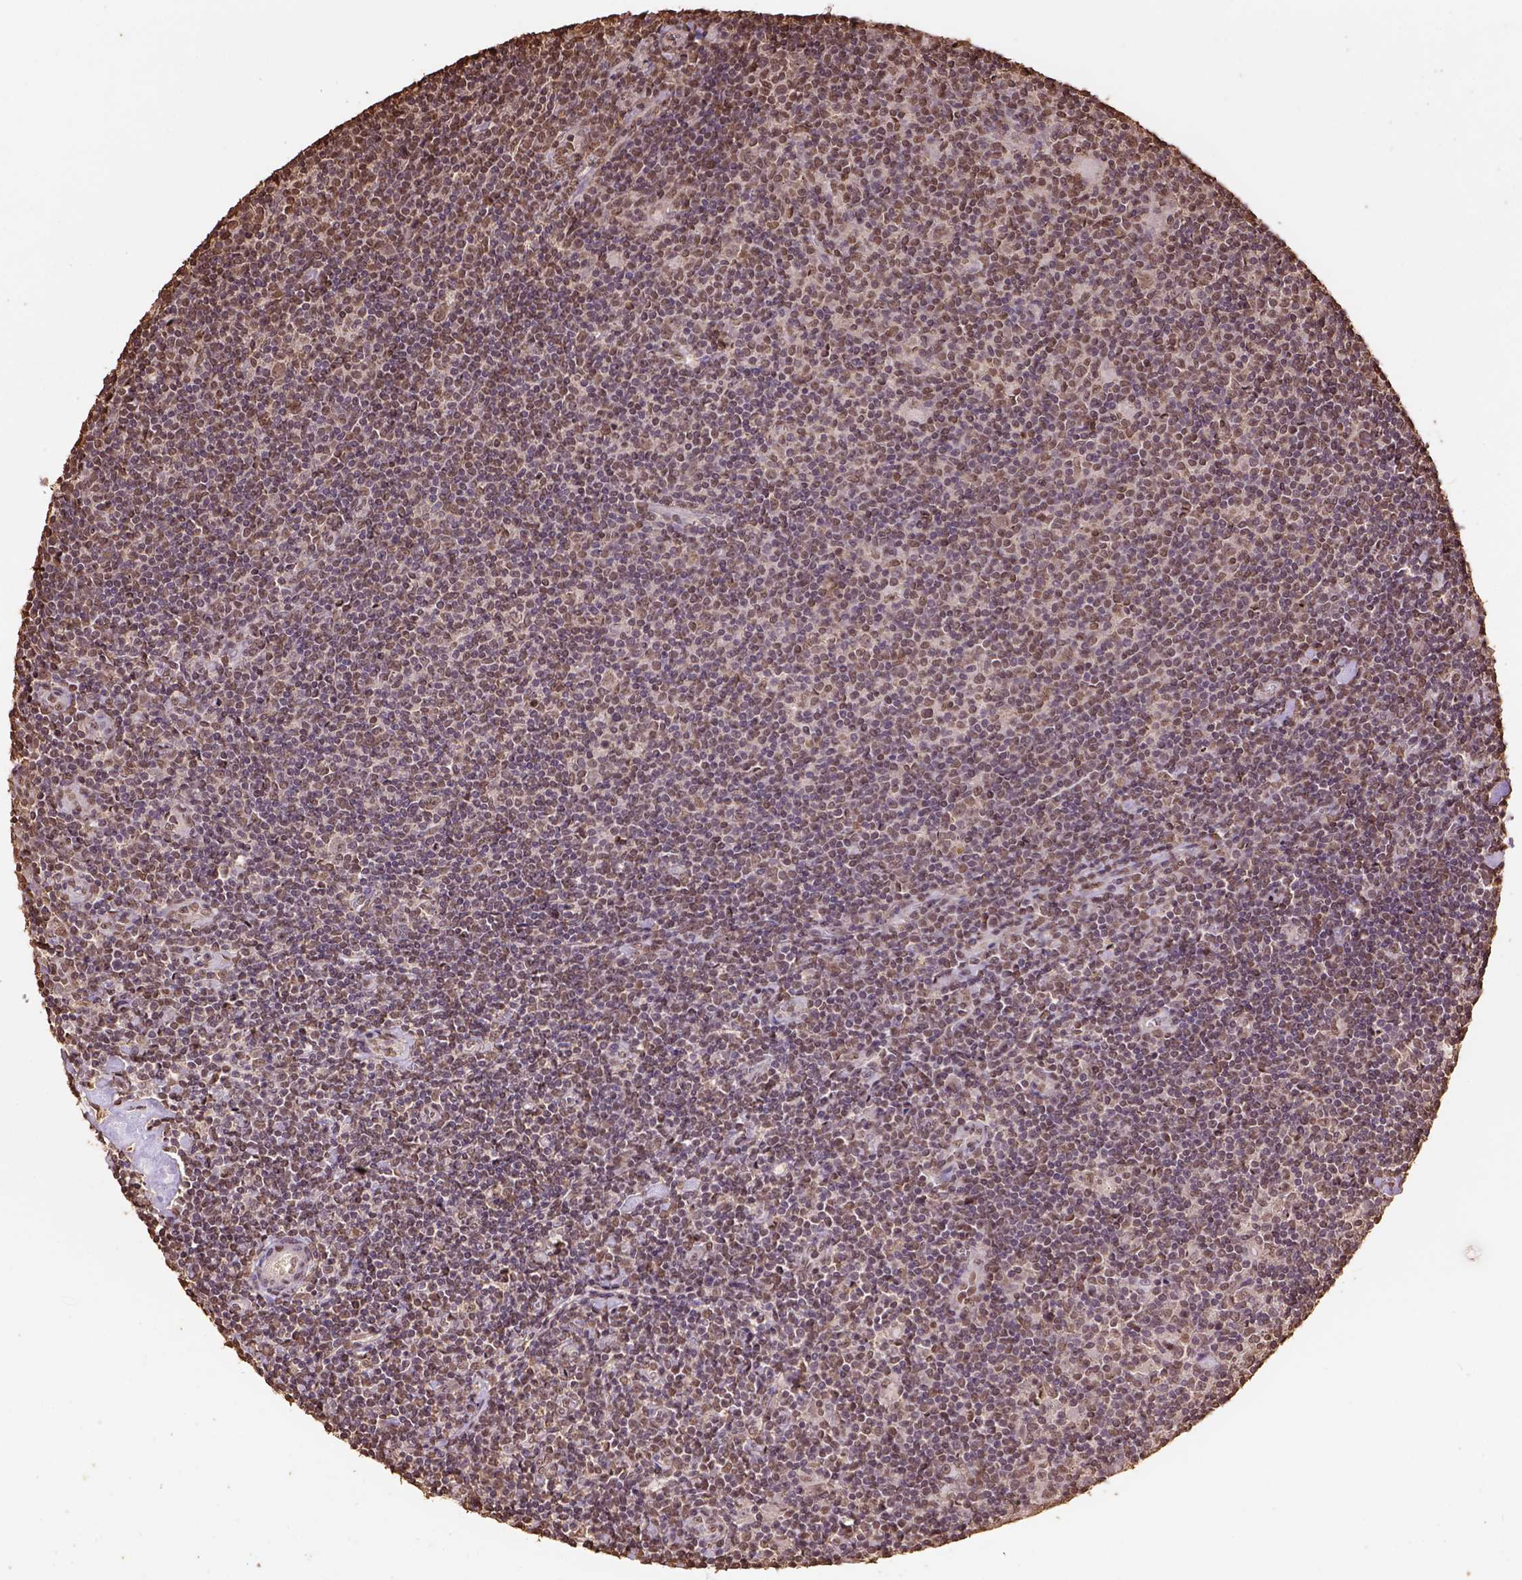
{"staining": {"intensity": "weak", "quantity": ">75%", "location": "nuclear"}, "tissue": "lymphoma", "cell_type": "Tumor cells", "image_type": "cancer", "snomed": [{"axis": "morphology", "description": "Hodgkin's disease, NOS"}, {"axis": "topography", "description": "Lymph node"}], "caption": "Hodgkin's disease stained with DAB (3,3'-diaminobenzidine) immunohistochemistry (IHC) exhibits low levels of weak nuclear staining in approximately >75% of tumor cells.", "gene": "CSTF2T", "patient": {"sex": "male", "age": 40}}